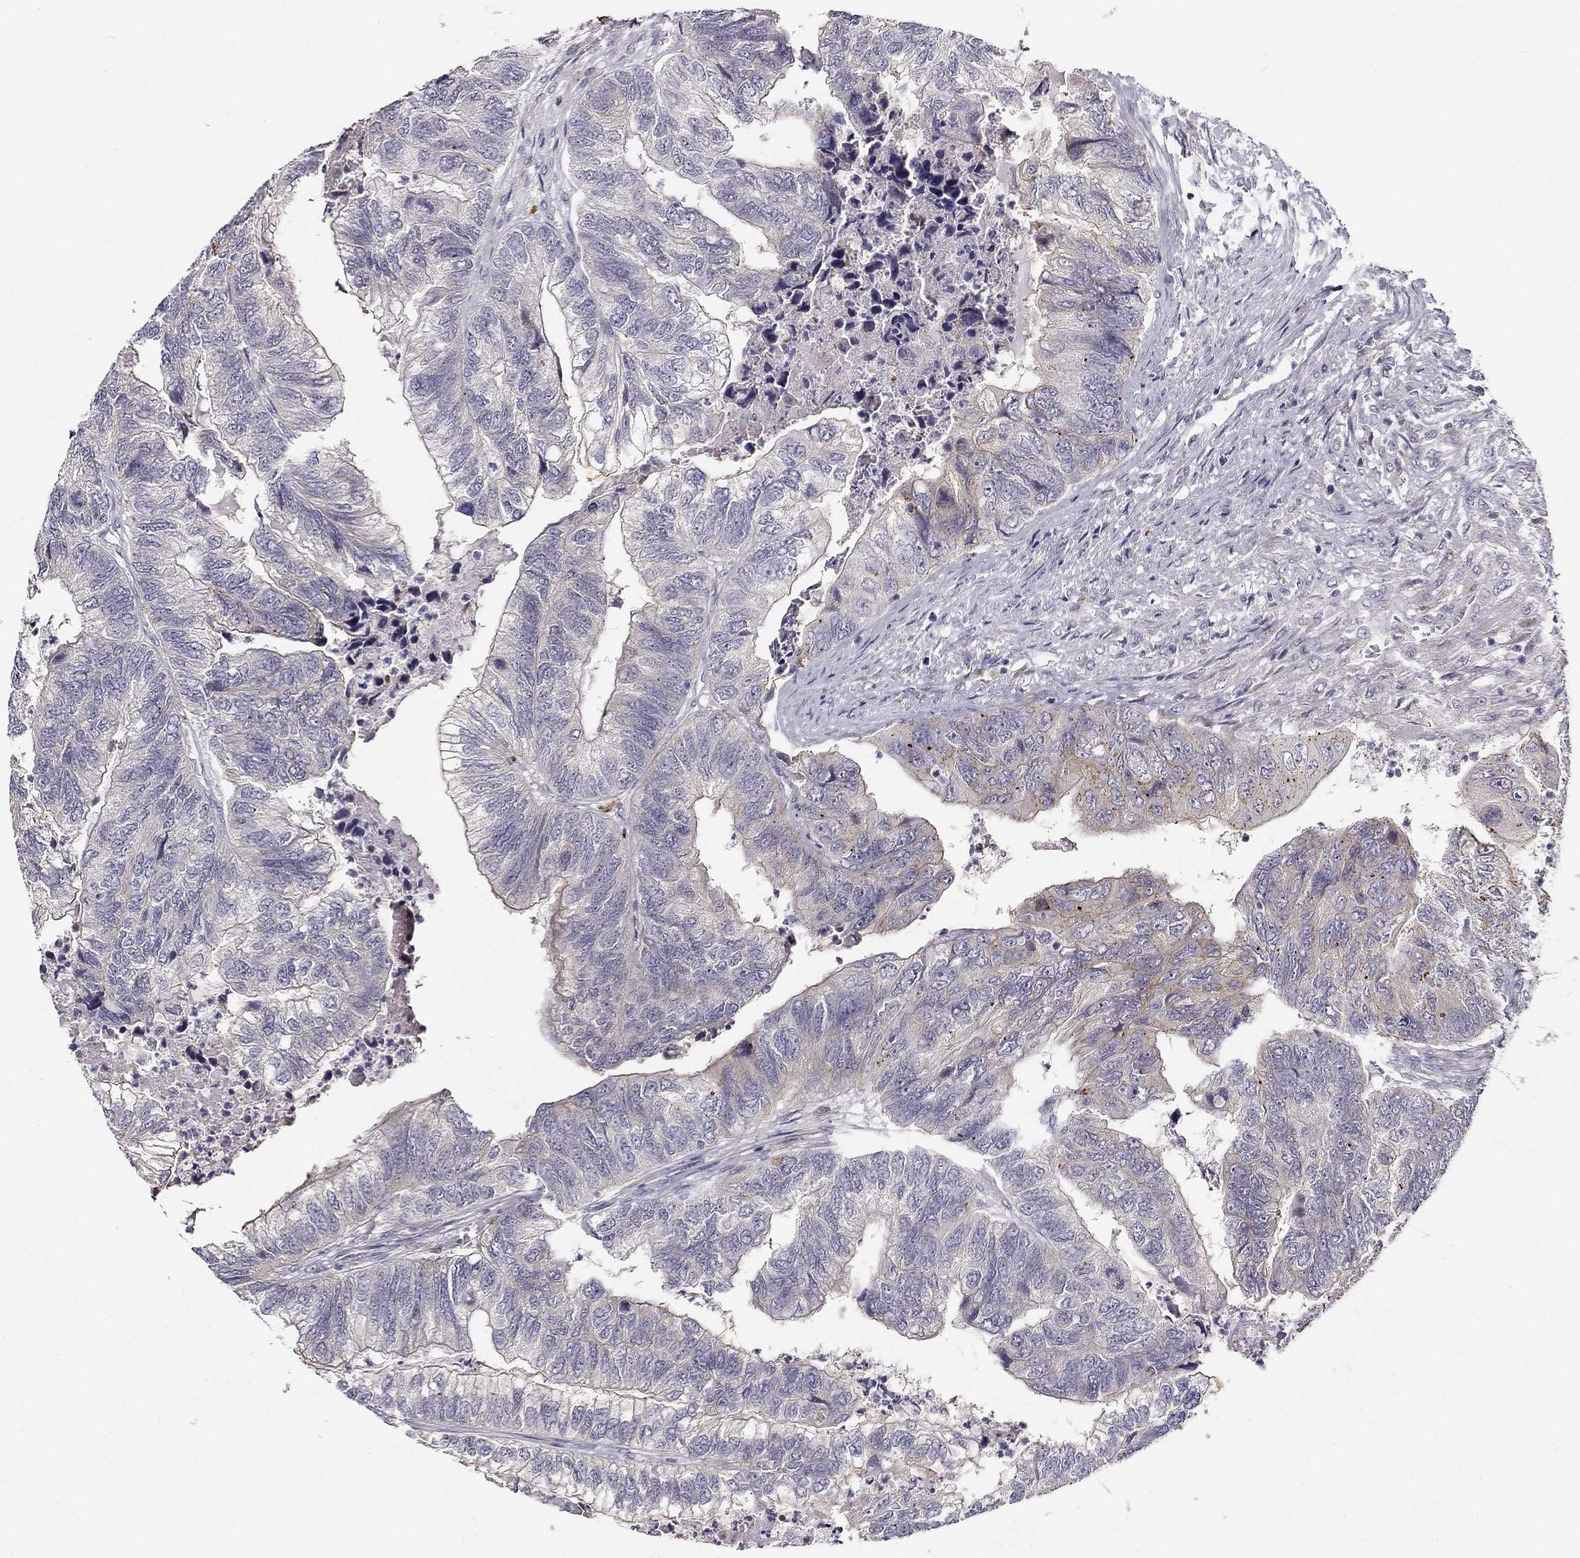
{"staining": {"intensity": "moderate", "quantity": "<25%", "location": "cytoplasmic/membranous"}, "tissue": "colorectal cancer", "cell_type": "Tumor cells", "image_type": "cancer", "snomed": [{"axis": "morphology", "description": "Adenocarcinoma, NOS"}, {"axis": "topography", "description": "Colon"}], "caption": "Adenocarcinoma (colorectal) stained for a protein demonstrates moderate cytoplasmic/membranous positivity in tumor cells. (IHC, brightfield microscopy, high magnification).", "gene": "CNR1", "patient": {"sex": "female", "age": 67}}